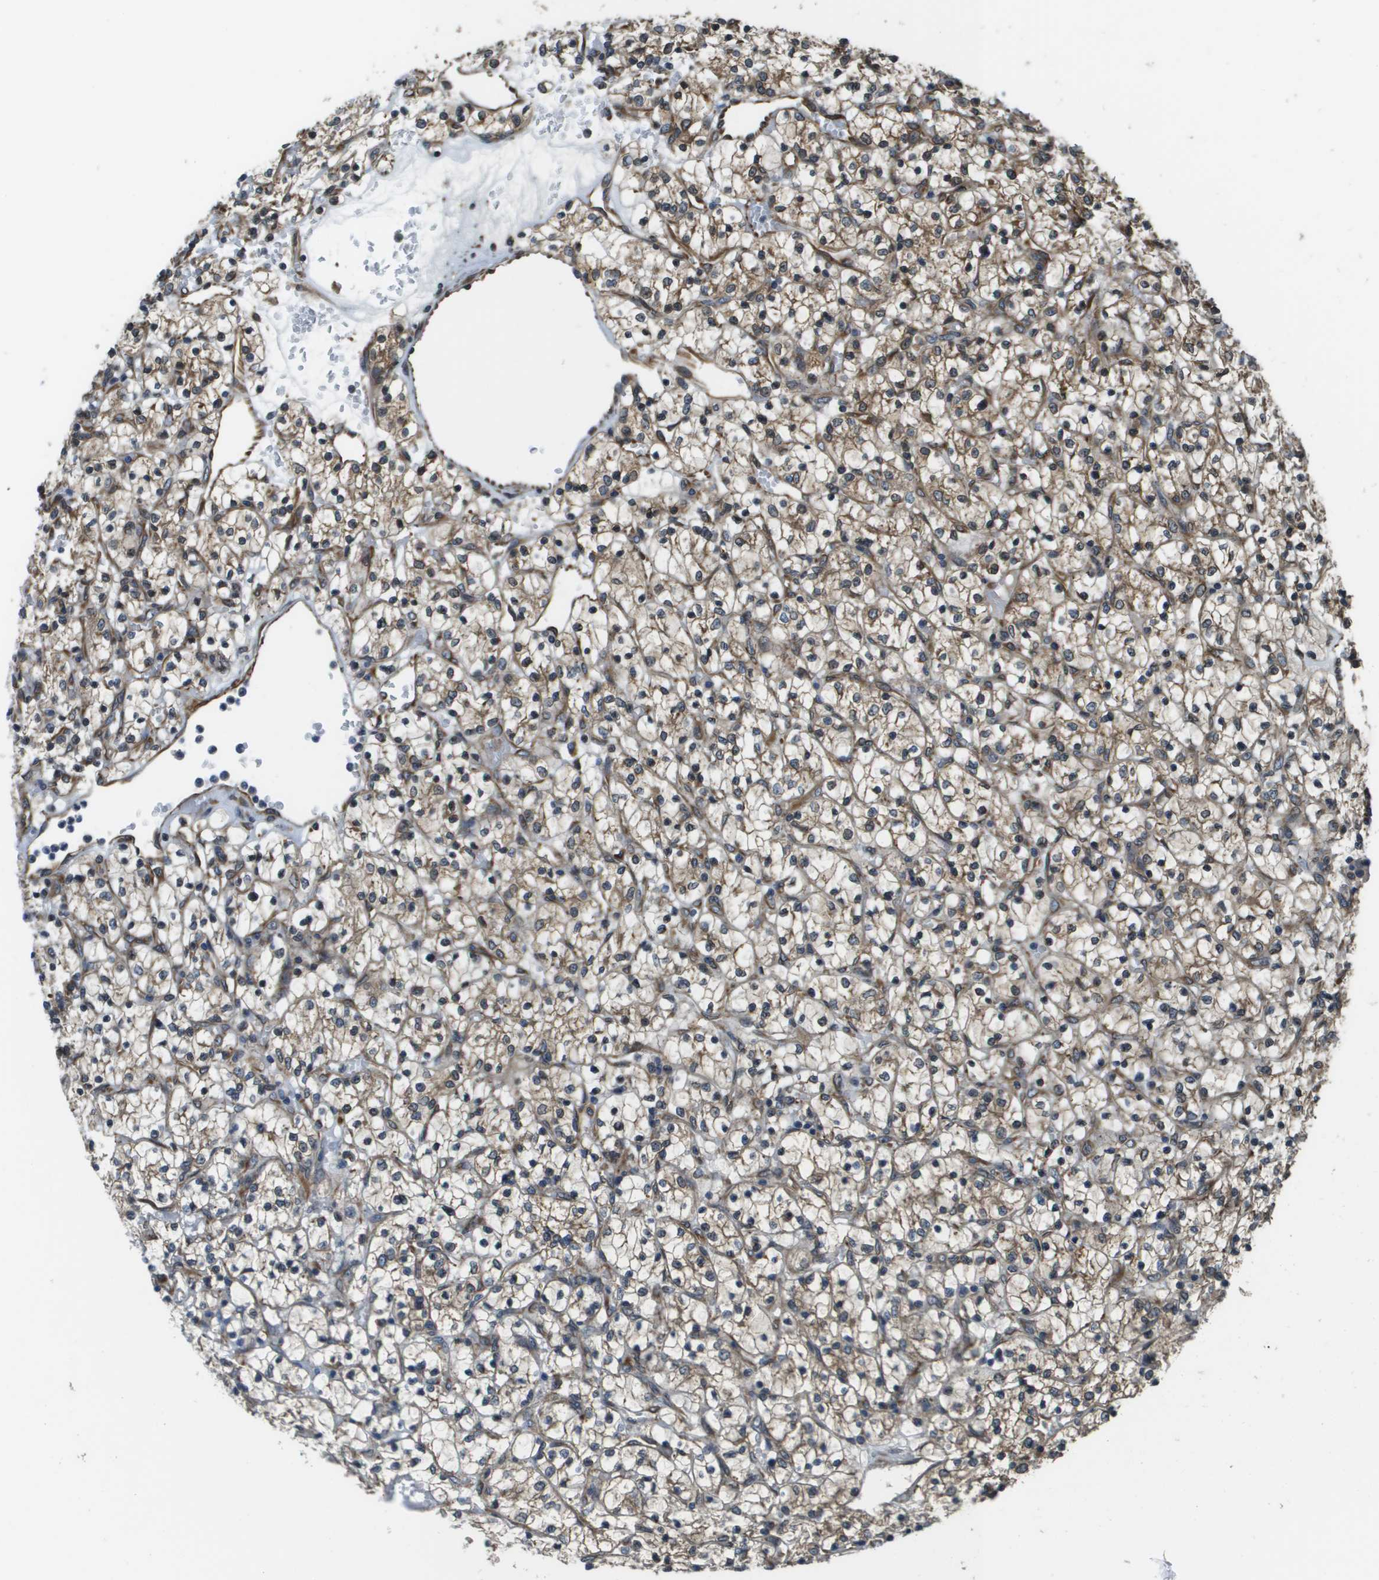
{"staining": {"intensity": "moderate", "quantity": ">75%", "location": "cytoplasmic/membranous"}, "tissue": "renal cancer", "cell_type": "Tumor cells", "image_type": "cancer", "snomed": [{"axis": "morphology", "description": "Adenocarcinoma, NOS"}, {"axis": "topography", "description": "Kidney"}], "caption": "Brown immunohistochemical staining in renal cancer (adenocarcinoma) displays moderate cytoplasmic/membranous expression in about >75% of tumor cells. (Stains: DAB in brown, nuclei in blue, Microscopy: brightfield microscopy at high magnification).", "gene": "SEC62", "patient": {"sex": "female", "age": 69}}